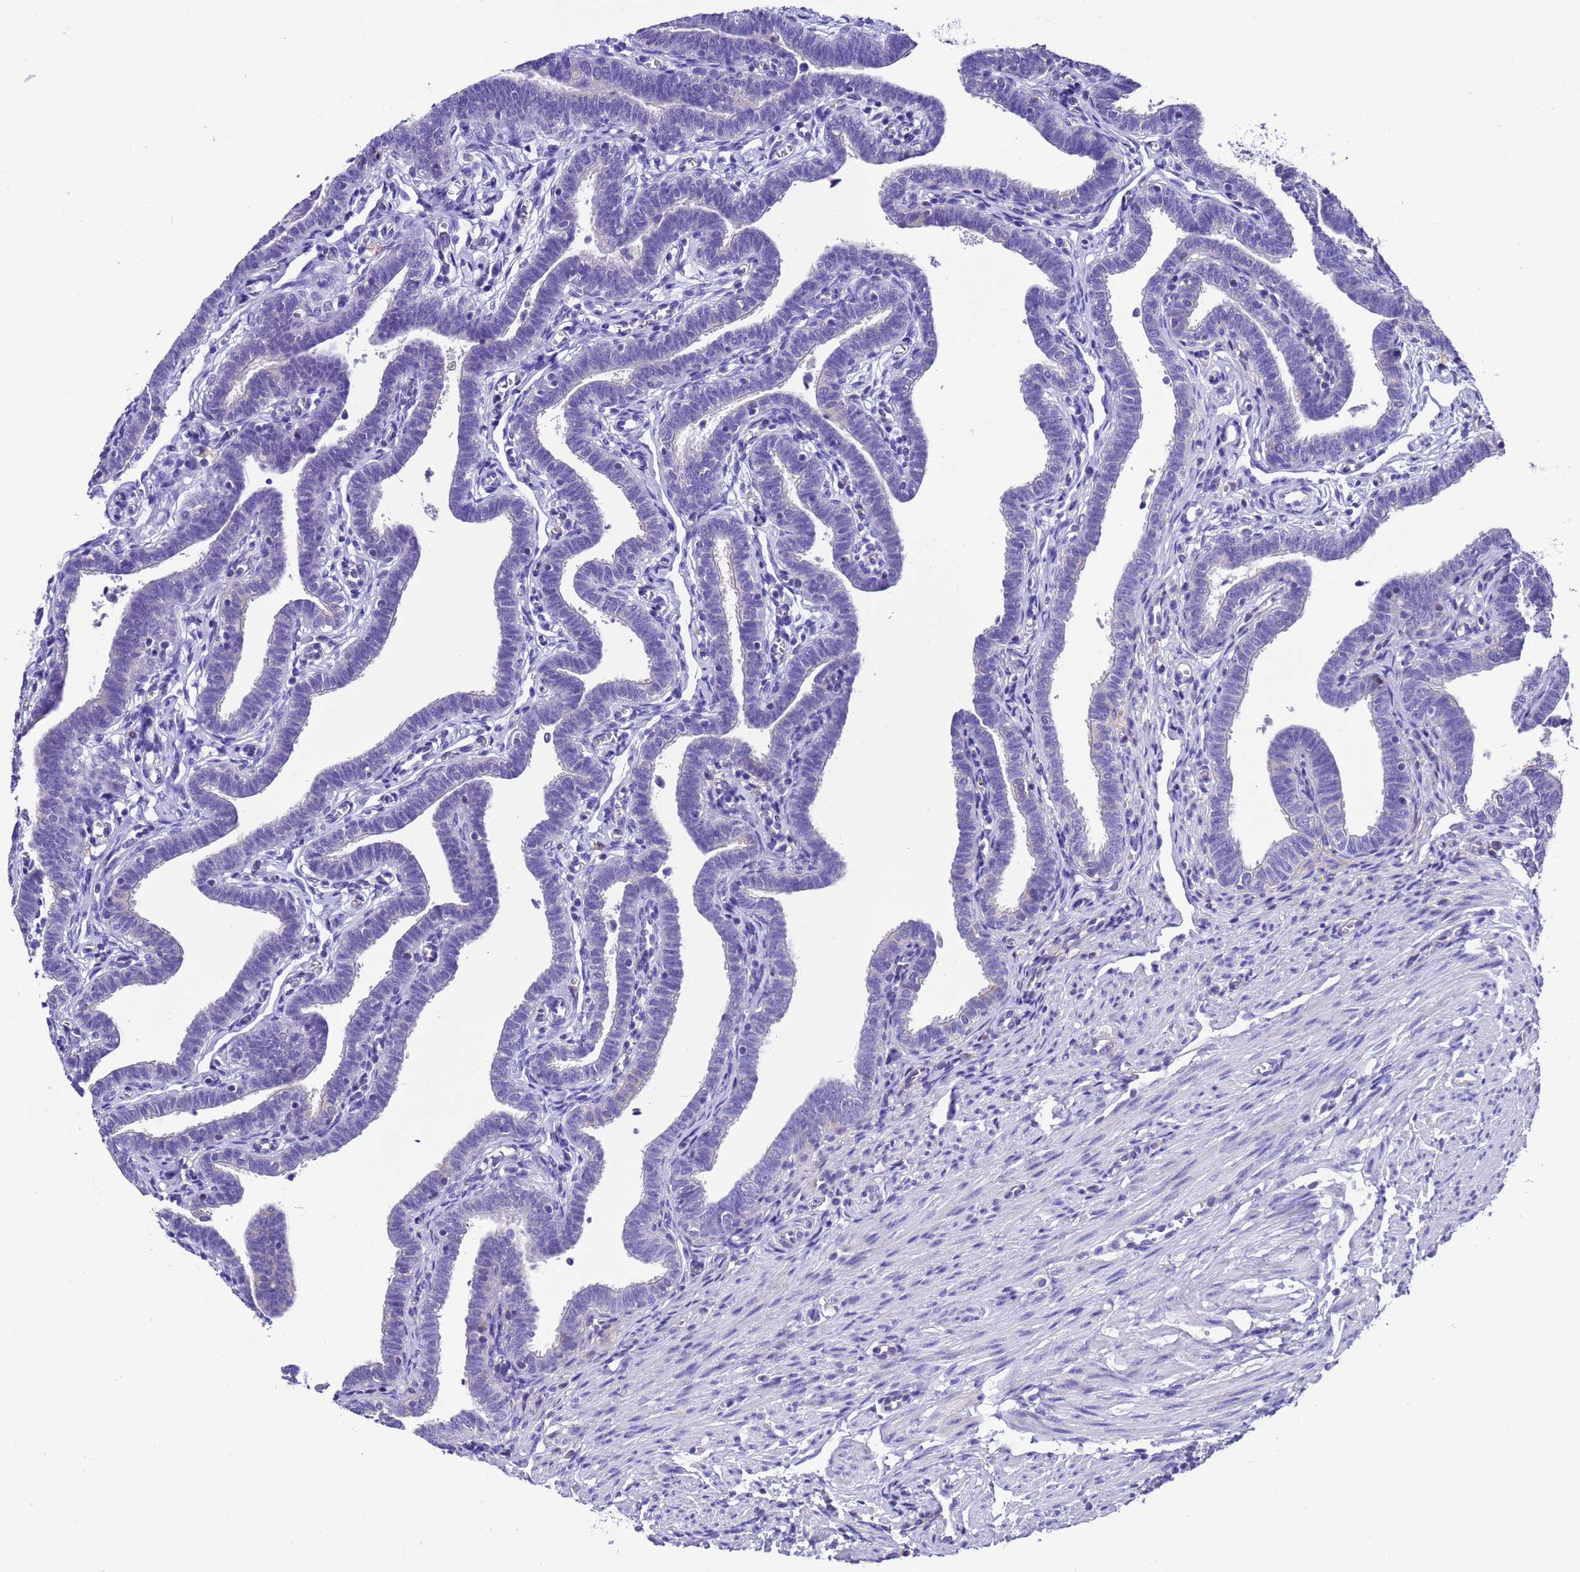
{"staining": {"intensity": "negative", "quantity": "none", "location": "none"}, "tissue": "fallopian tube", "cell_type": "Glandular cells", "image_type": "normal", "snomed": [{"axis": "morphology", "description": "Normal tissue, NOS"}, {"axis": "topography", "description": "Fallopian tube"}], "caption": "The photomicrograph demonstrates no significant expression in glandular cells of fallopian tube. (DAB (3,3'-diaminobenzidine) immunohistochemistry, high magnification).", "gene": "UGT2A1", "patient": {"sex": "female", "age": 36}}